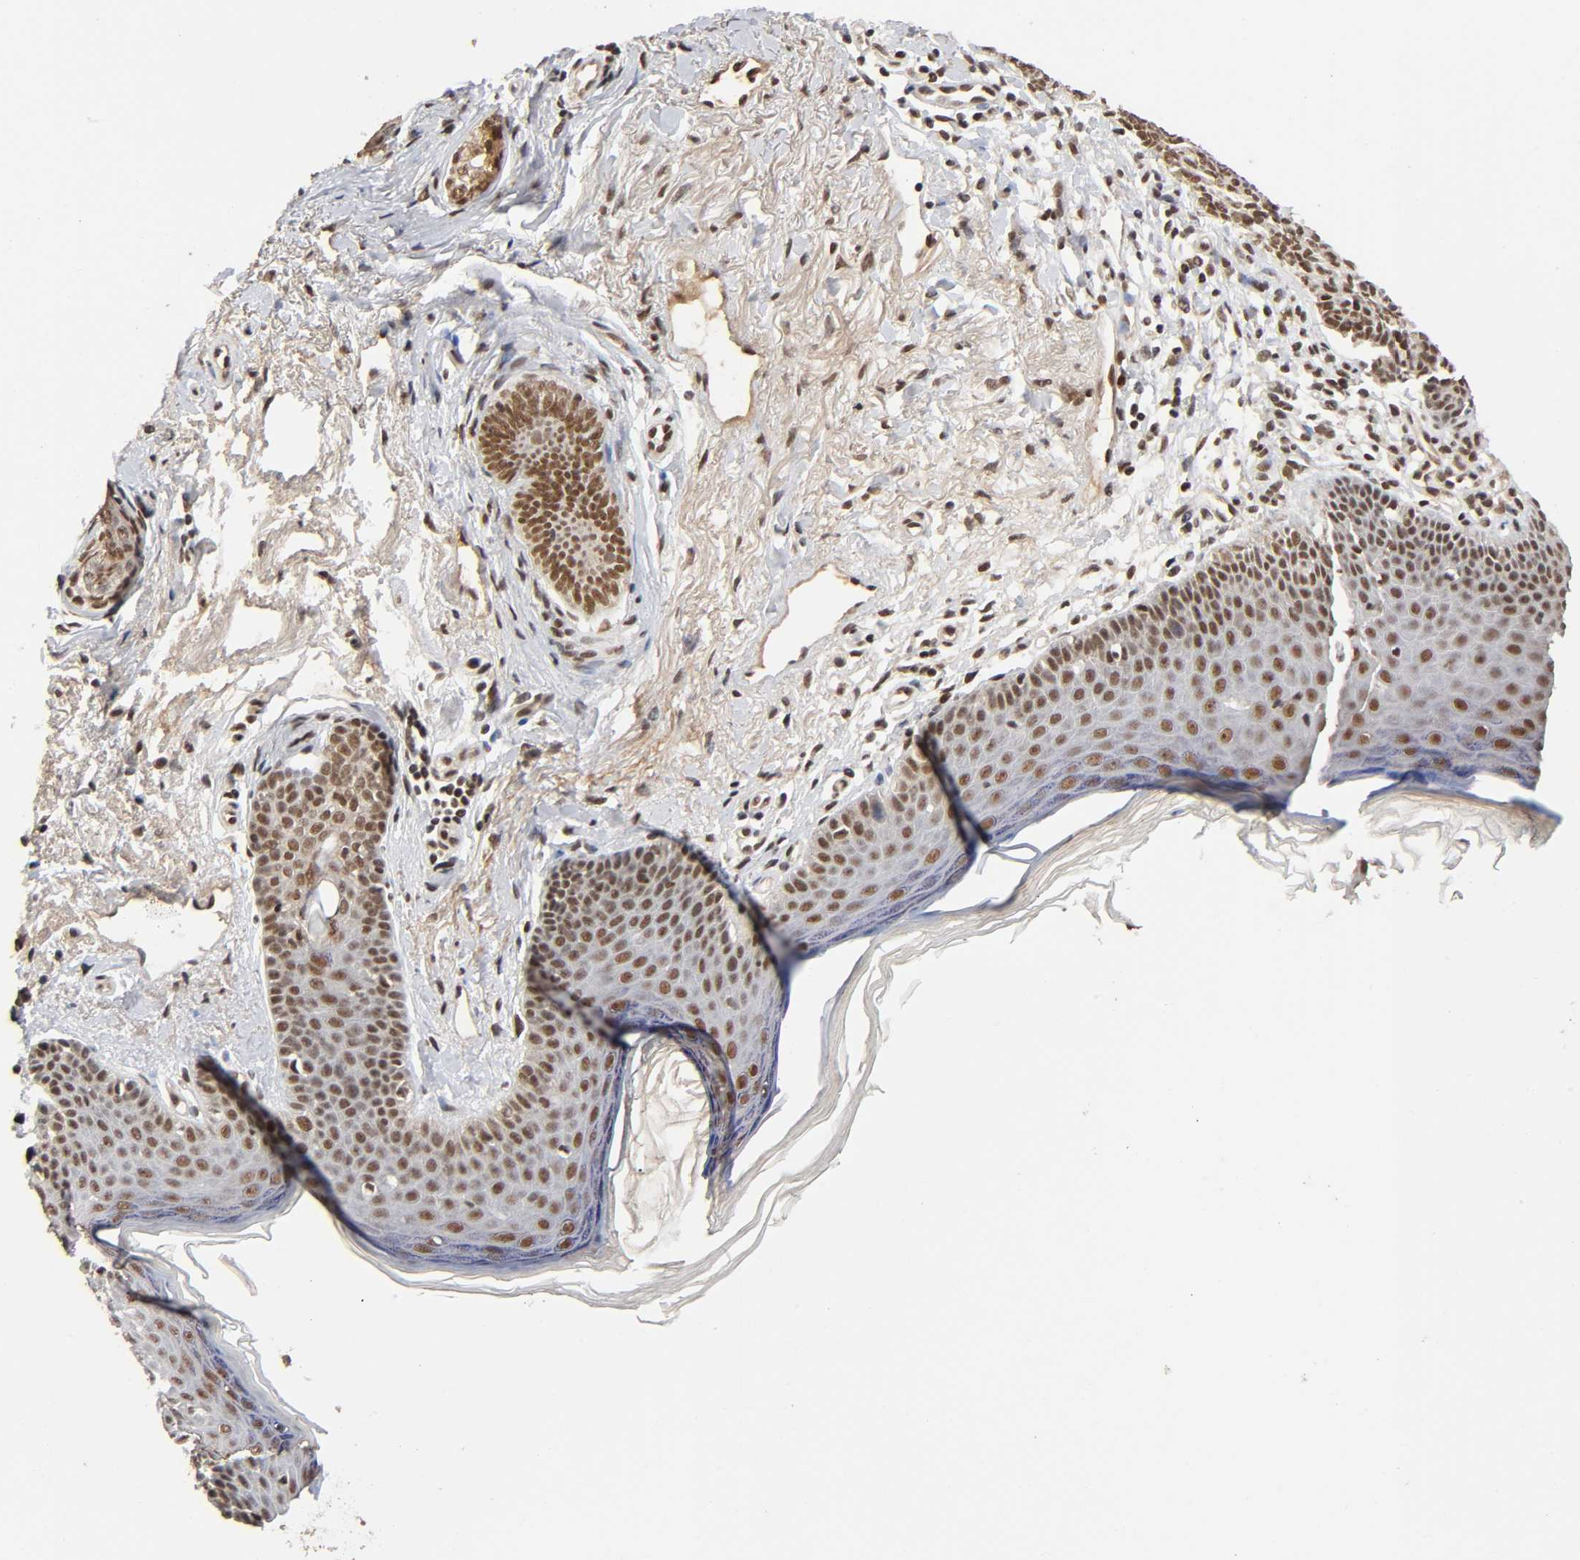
{"staining": {"intensity": "moderate", "quantity": ">75%", "location": "cytoplasmic/membranous,nuclear"}, "tissue": "skin cancer", "cell_type": "Tumor cells", "image_type": "cancer", "snomed": [{"axis": "morphology", "description": "Normal tissue, NOS"}, {"axis": "morphology", "description": "Basal cell carcinoma"}, {"axis": "topography", "description": "Skin"}], "caption": "A histopathology image of human skin cancer (basal cell carcinoma) stained for a protein shows moderate cytoplasmic/membranous and nuclear brown staining in tumor cells.", "gene": "ZNF384", "patient": {"sex": "female", "age": 69}}